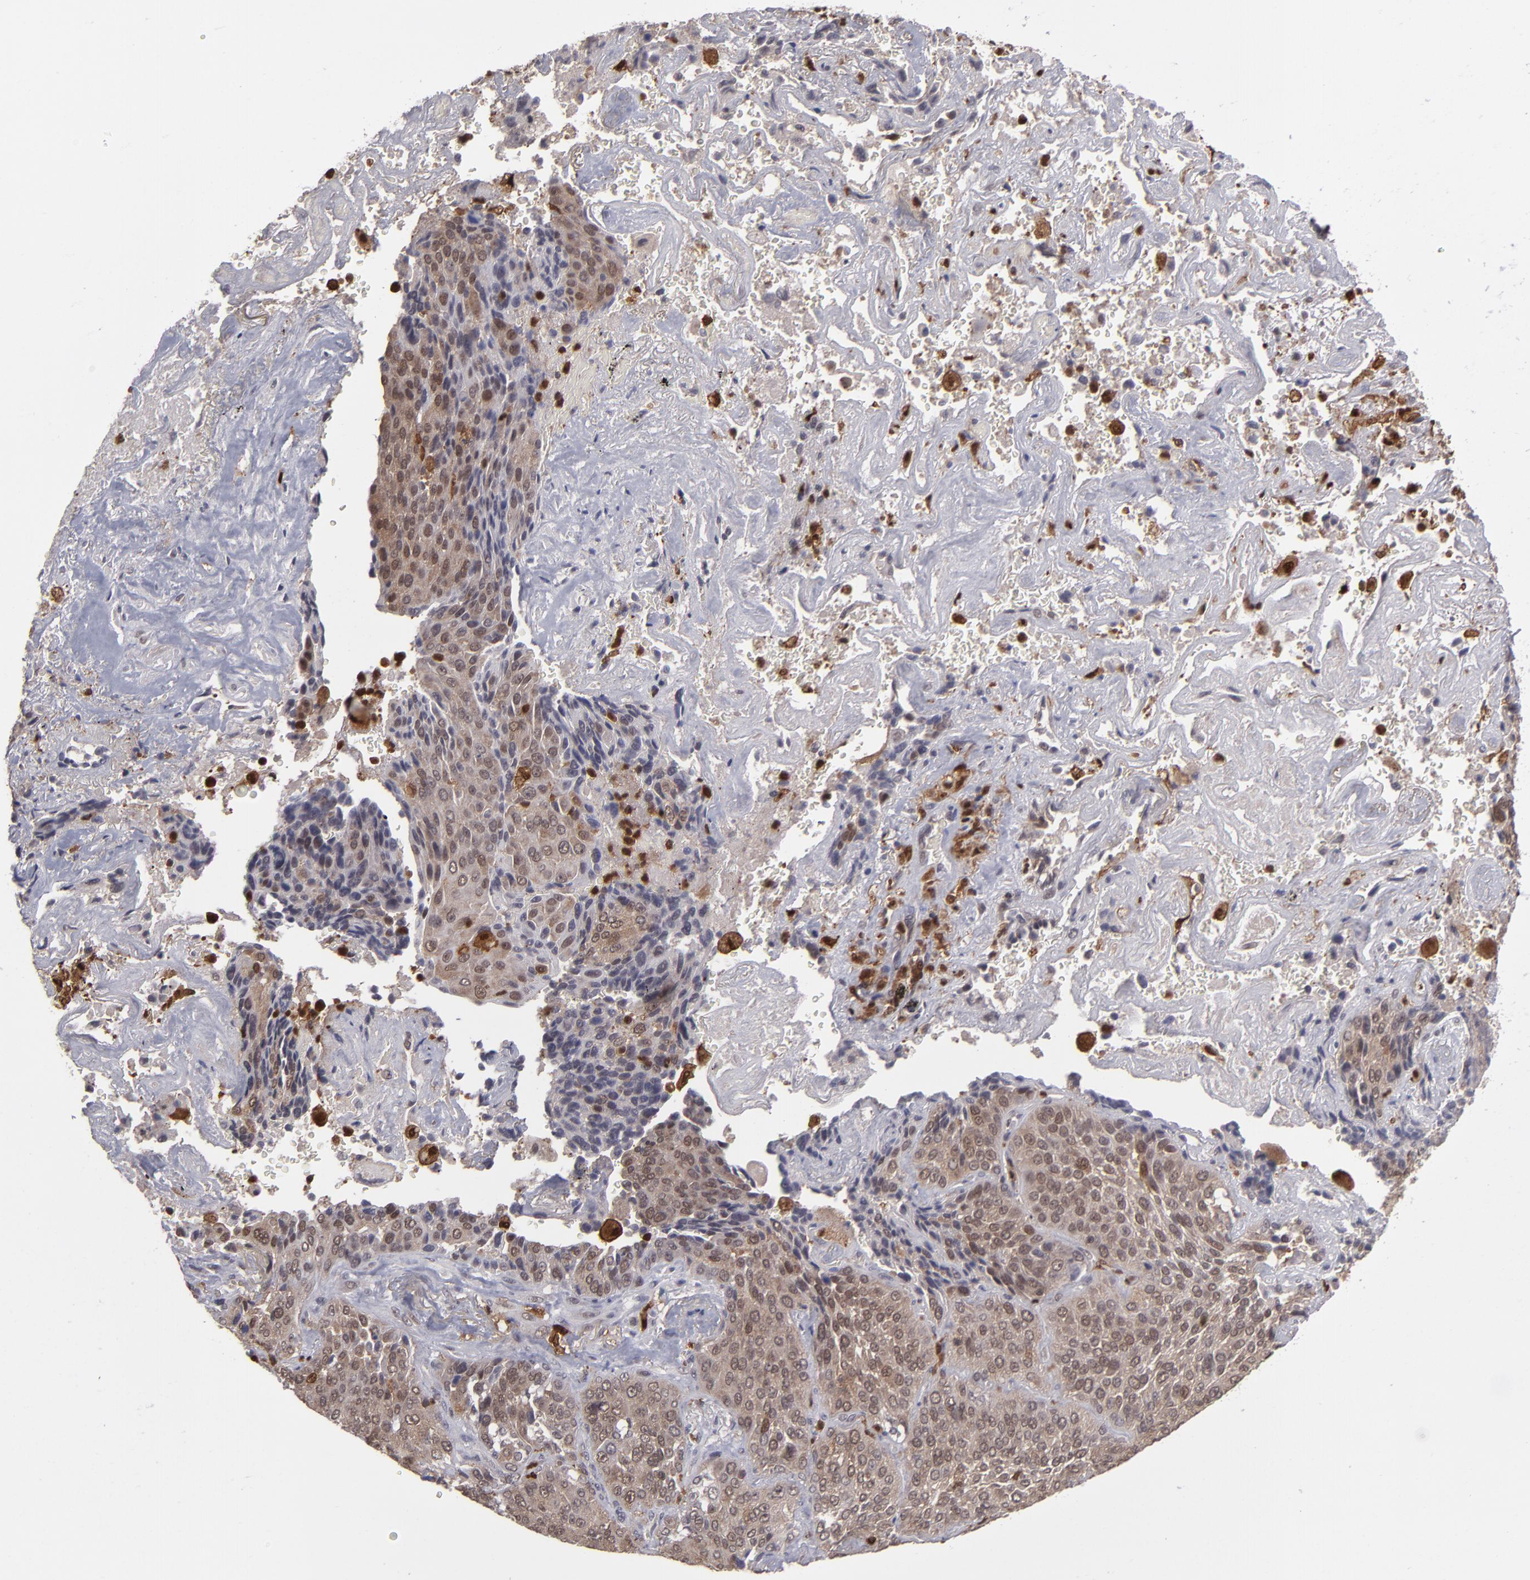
{"staining": {"intensity": "weak", "quantity": "25%-75%", "location": "cytoplasmic/membranous,nuclear"}, "tissue": "lung cancer", "cell_type": "Tumor cells", "image_type": "cancer", "snomed": [{"axis": "morphology", "description": "Squamous cell carcinoma, NOS"}, {"axis": "topography", "description": "Lung"}], "caption": "The photomicrograph exhibits a brown stain indicating the presence of a protein in the cytoplasmic/membranous and nuclear of tumor cells in lung squamous cell carcinoma.", "gene": "GRB2", "patient": {"sex": "male", "age": 54}}